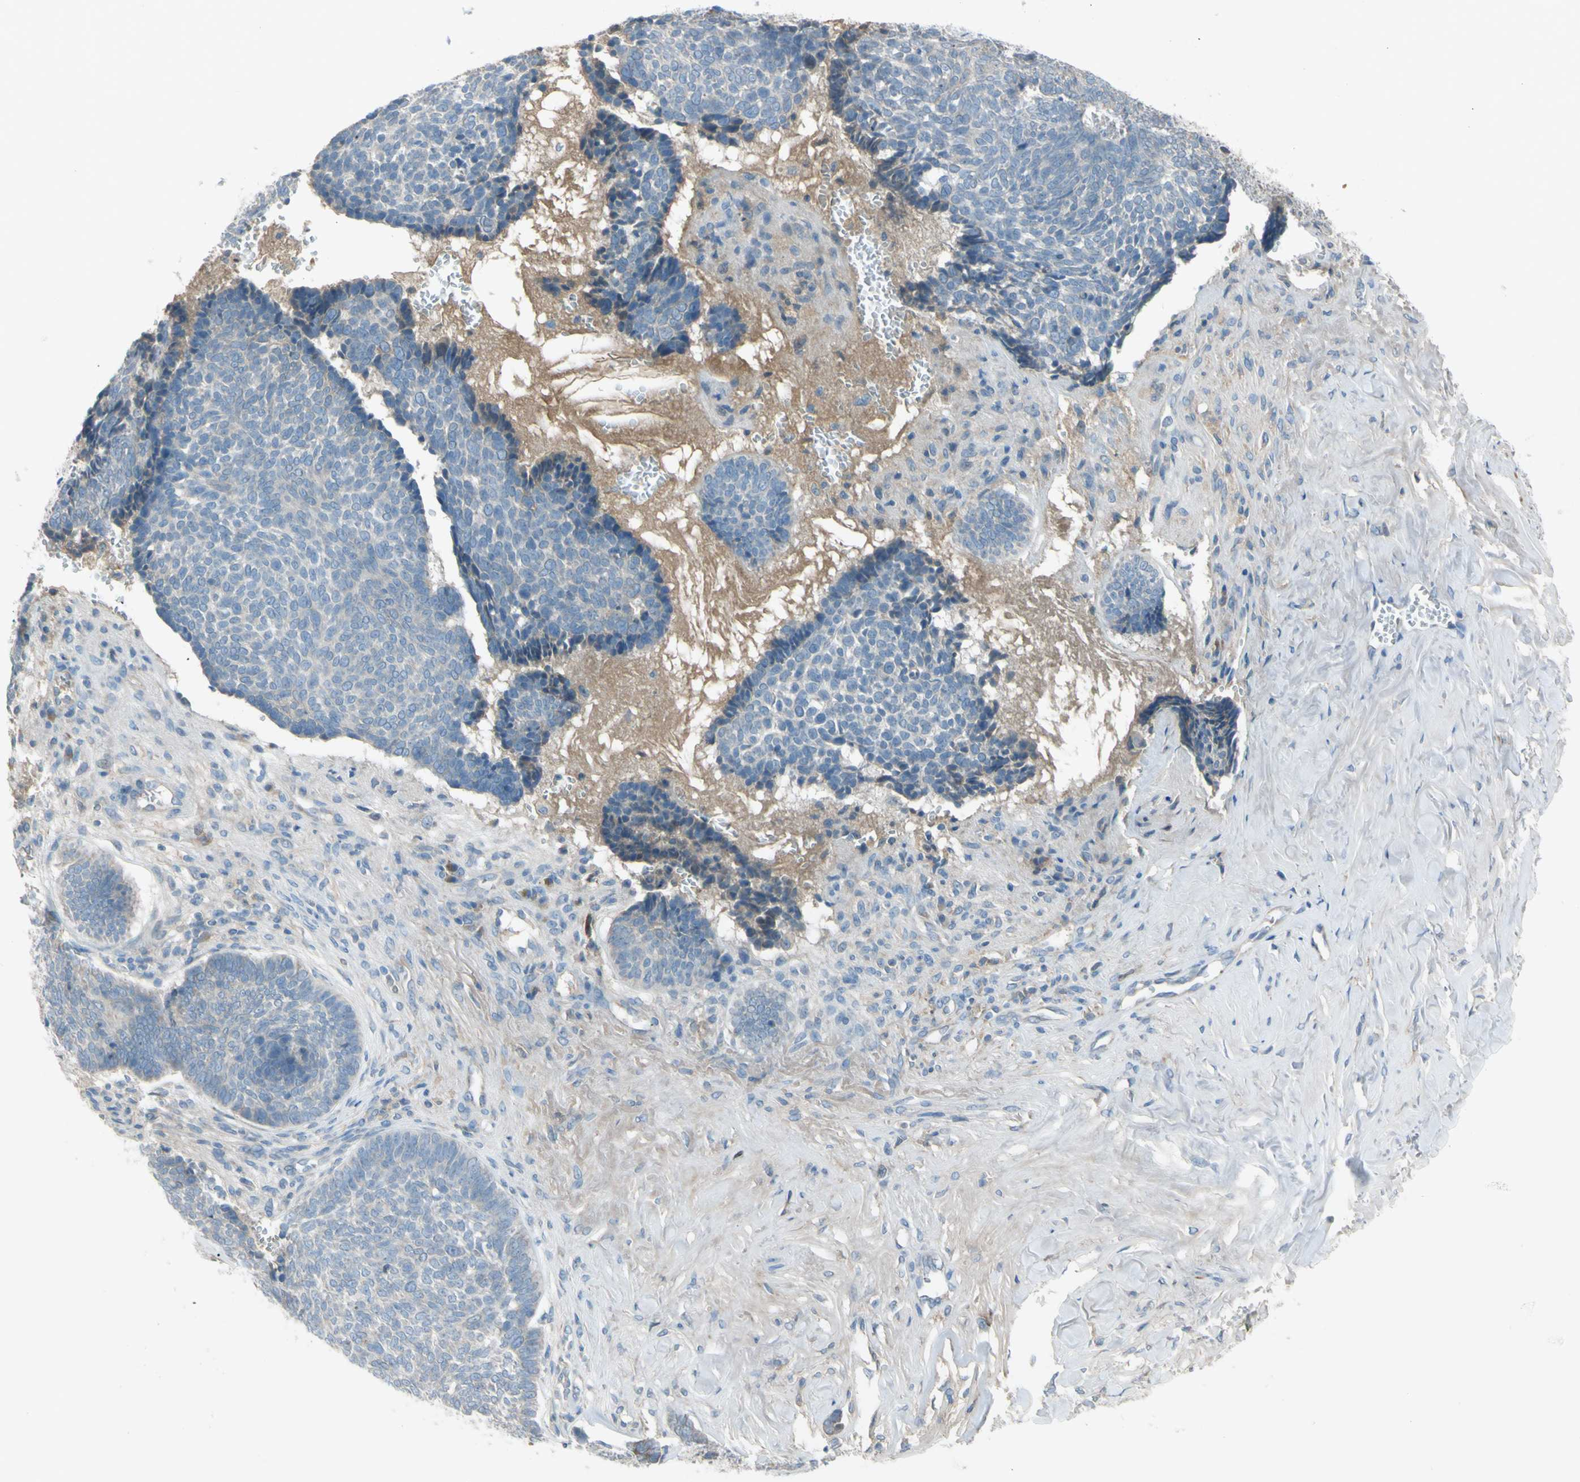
{"staining": {"intensity": "negative", "quantity": "none", "location": "none"}, "tissue": "skin cancer", "cell_type": "Tumor cells", "image_type": "cancer", "snomed": [{"axis": "morphology", "description": "Basal cell carcinoma"}, {"axis": "topography", "description": "Skin"}], "caption": "Protein analysis of skin basal cell carcinoma exhibits no significant staining in tumor cells. (Stains: DAB (3,3'-diaminobenzidine) immunohistochemistry (IHC) with hematoxylin counter stain, Microscopy: brightfield microscopy at high magnification).", "gene": "ATRN", "patient": {"sex": "male", "age": 84}}